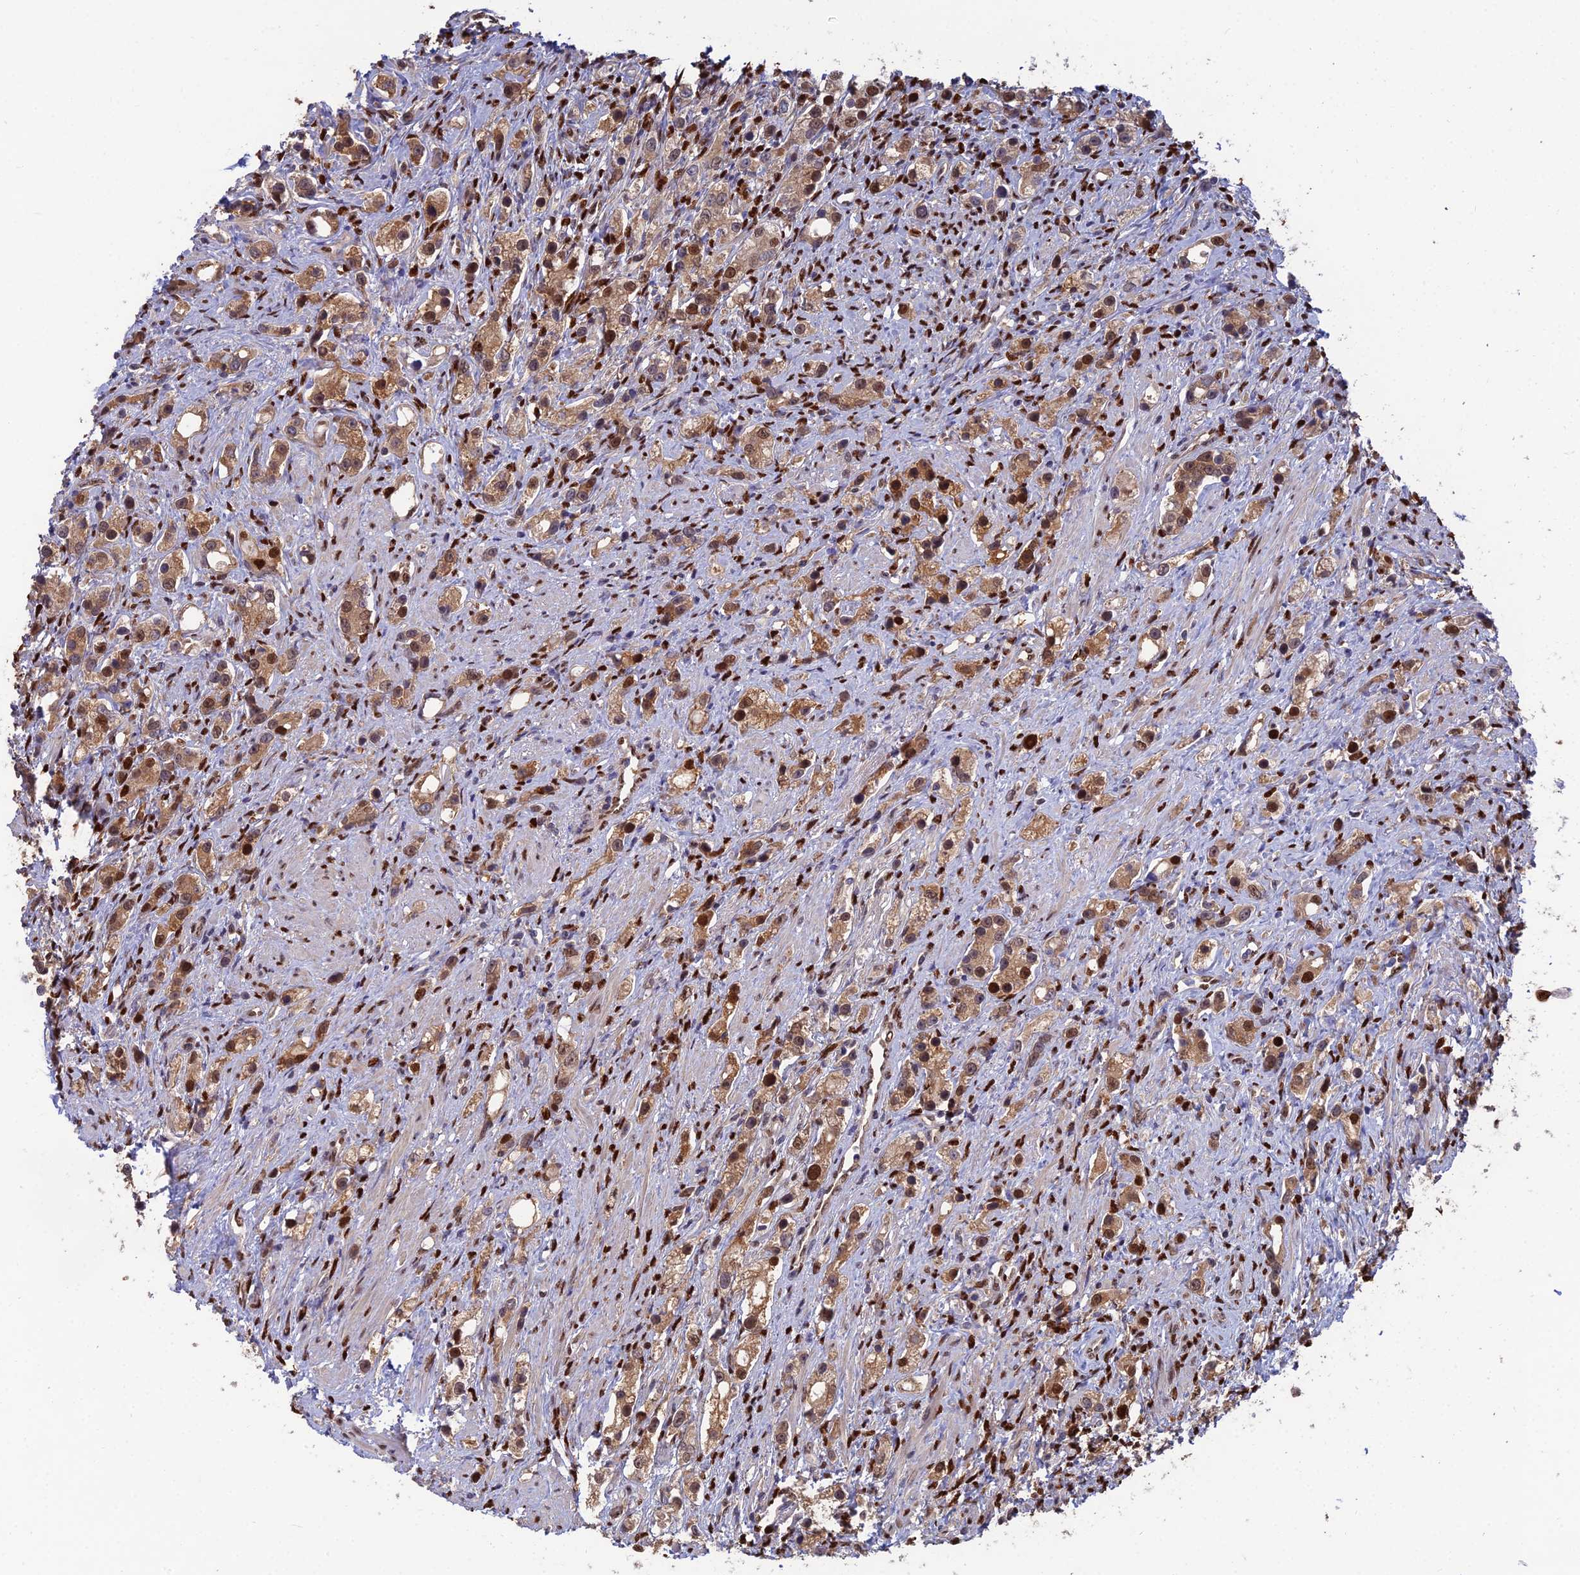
{"staining": {"intensity": "moderate", "quantity": ">75%", "location": "cytoplasmic/membranous,nuclear"}, "tissue": "prostate cancer", "cell_type": "Tumor cells", "image_type": "cancer", "snomed": [{"axis": "morphology", "description": "Adenocarcinoma, High grade"}, {"axis": "topography", "description": "Prostate"}], "caption": "High-grade adenocarcinoma (prostate) stained with a brown dye demonstrates moderate cytoplasmic/membranous and nuclear positive expression in about >75% of tumor cells.", "gene": "DNPEP", "patient": {"sex": "male", "age": 63}}